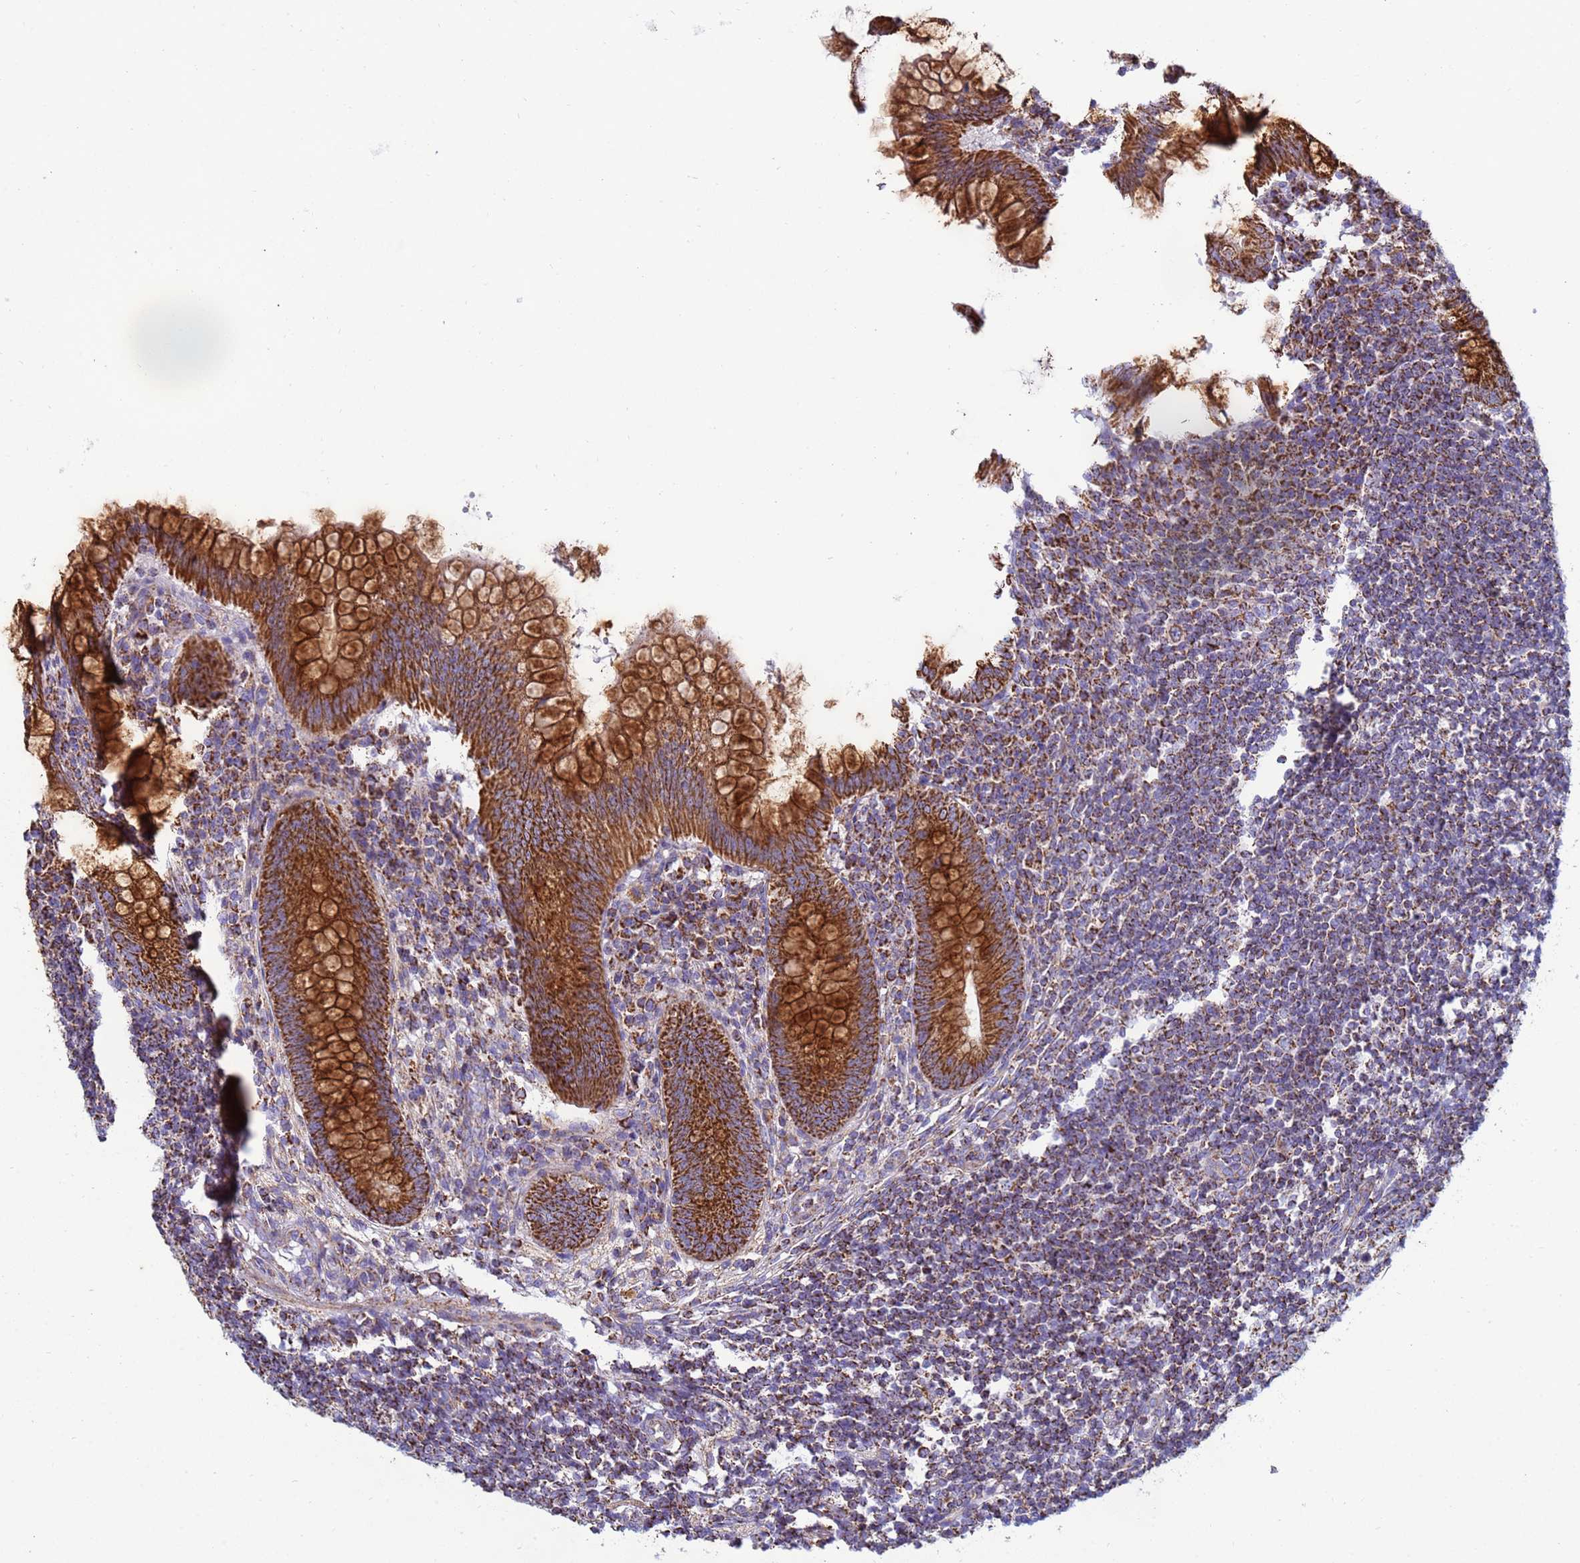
{"staining": {"intensity": "strong", "quantity": ">75%", "location": "cytoplasmic/membranous"}, "tissue": "appendix", "cell_type": "Glandular cells", "image_type": "normal", "snomed": [{"axis": "morphology", "description": "Normal tissue, NOS"}, {"axis": "topography", "description": "Appendix"}], "caption": "Protein analysis of benign appendix demonstrates strong cytoplasmic/membranous expression in approximately >75% of glandular cells. Immunohistochemistry (ihc) stains the protein of interest in brown and the nuclei are stained blue.", "gene": "COQ4", "patient": {"sex": "female", "age": 33}}